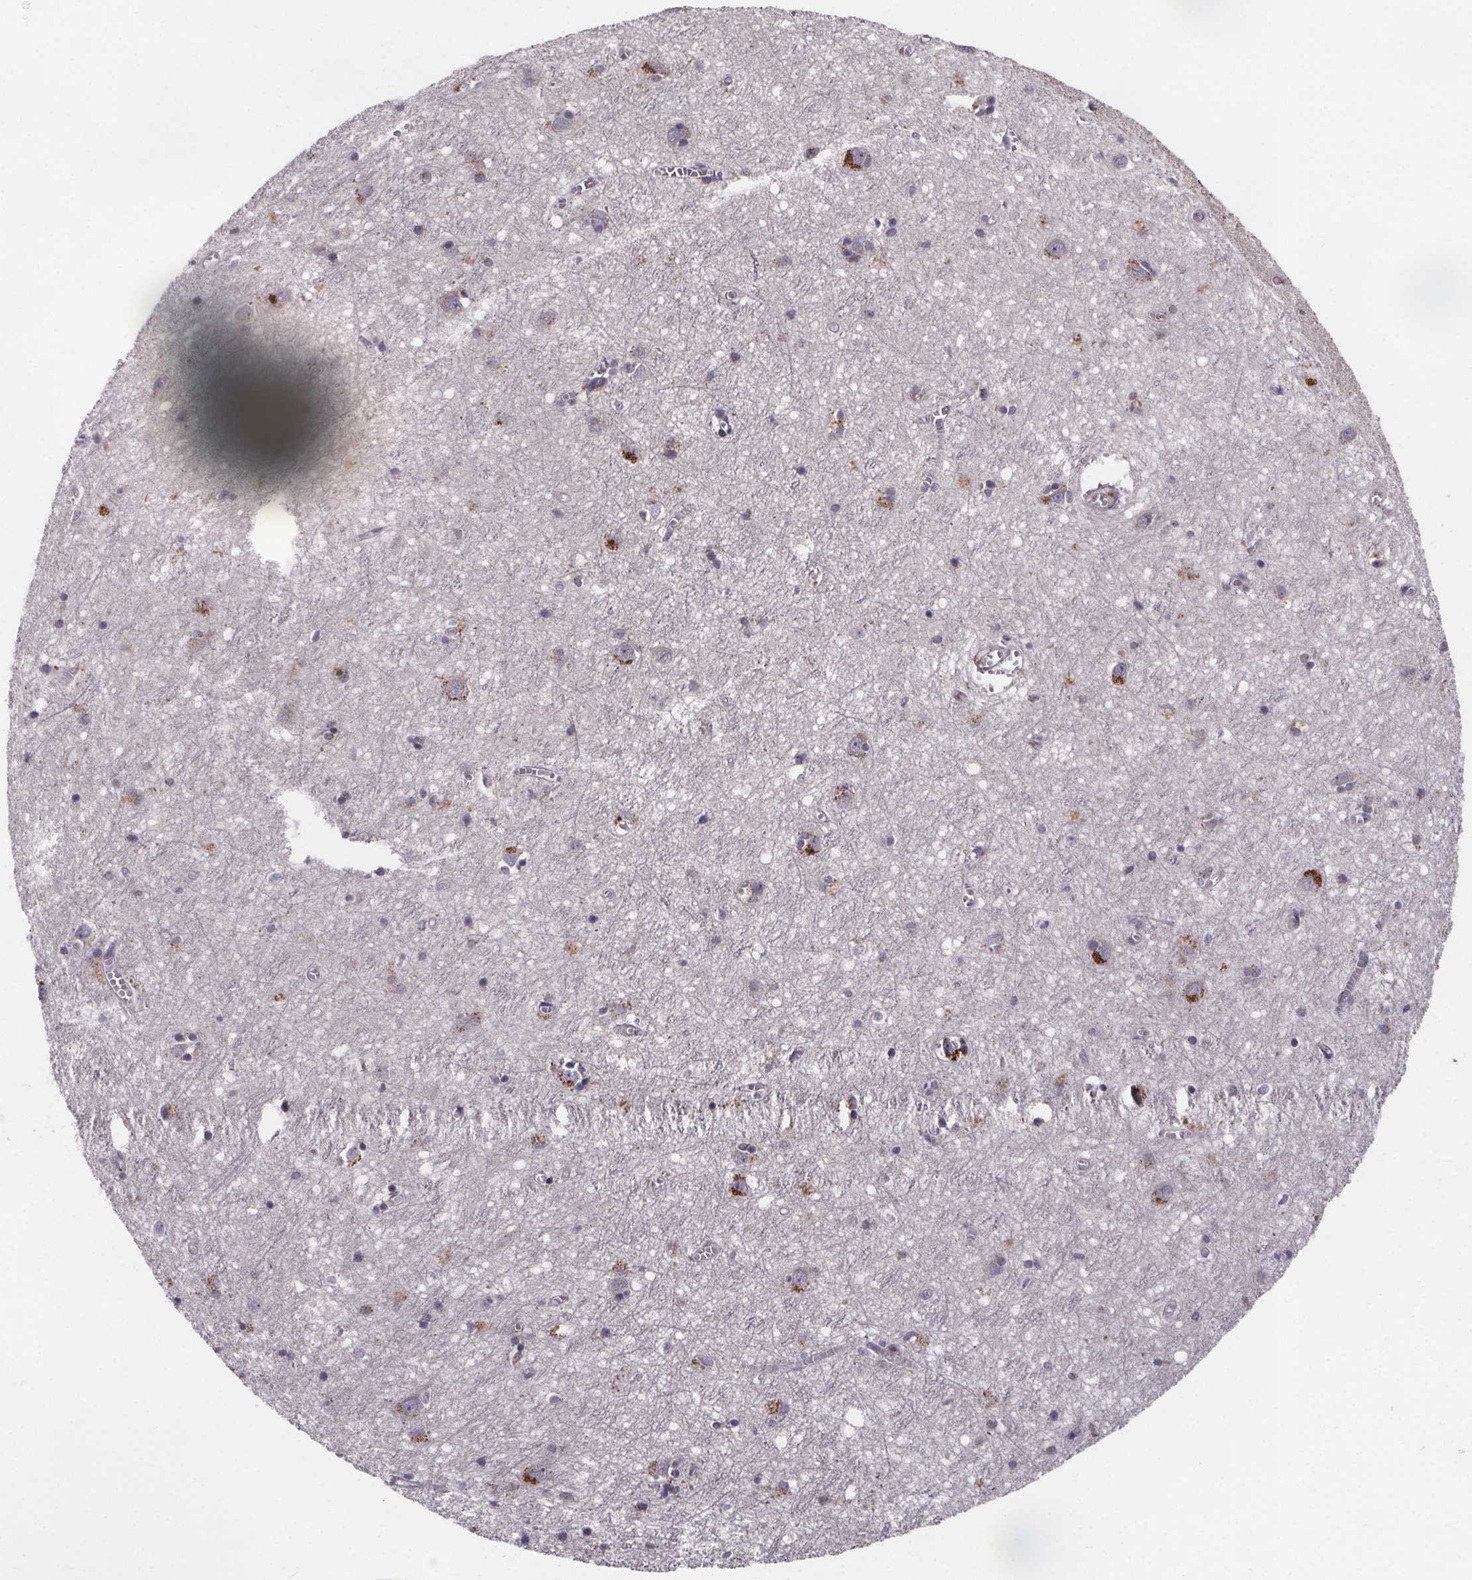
{"staining": {"intensity": "negative", "quantity": "none", "location": "none"}, "tissue": "cerebral cortex", "cell_type": "Endothelial cells", "image_type": "normal", "snomed": [{"axis": "morphology", "description": "Normal tissue, NOS"}, {"axis": "topography", "description": "Cerebral cortex"}], "caption": "Endothelial cells are negative for brown protein staining in unremarkable cerebral cortex. (DAB (3,3'-diaminobenzidine) immunohistochemistry, high magnification).", "gene": "NDST1", "patient": {"sex": "male", "age": 70}}